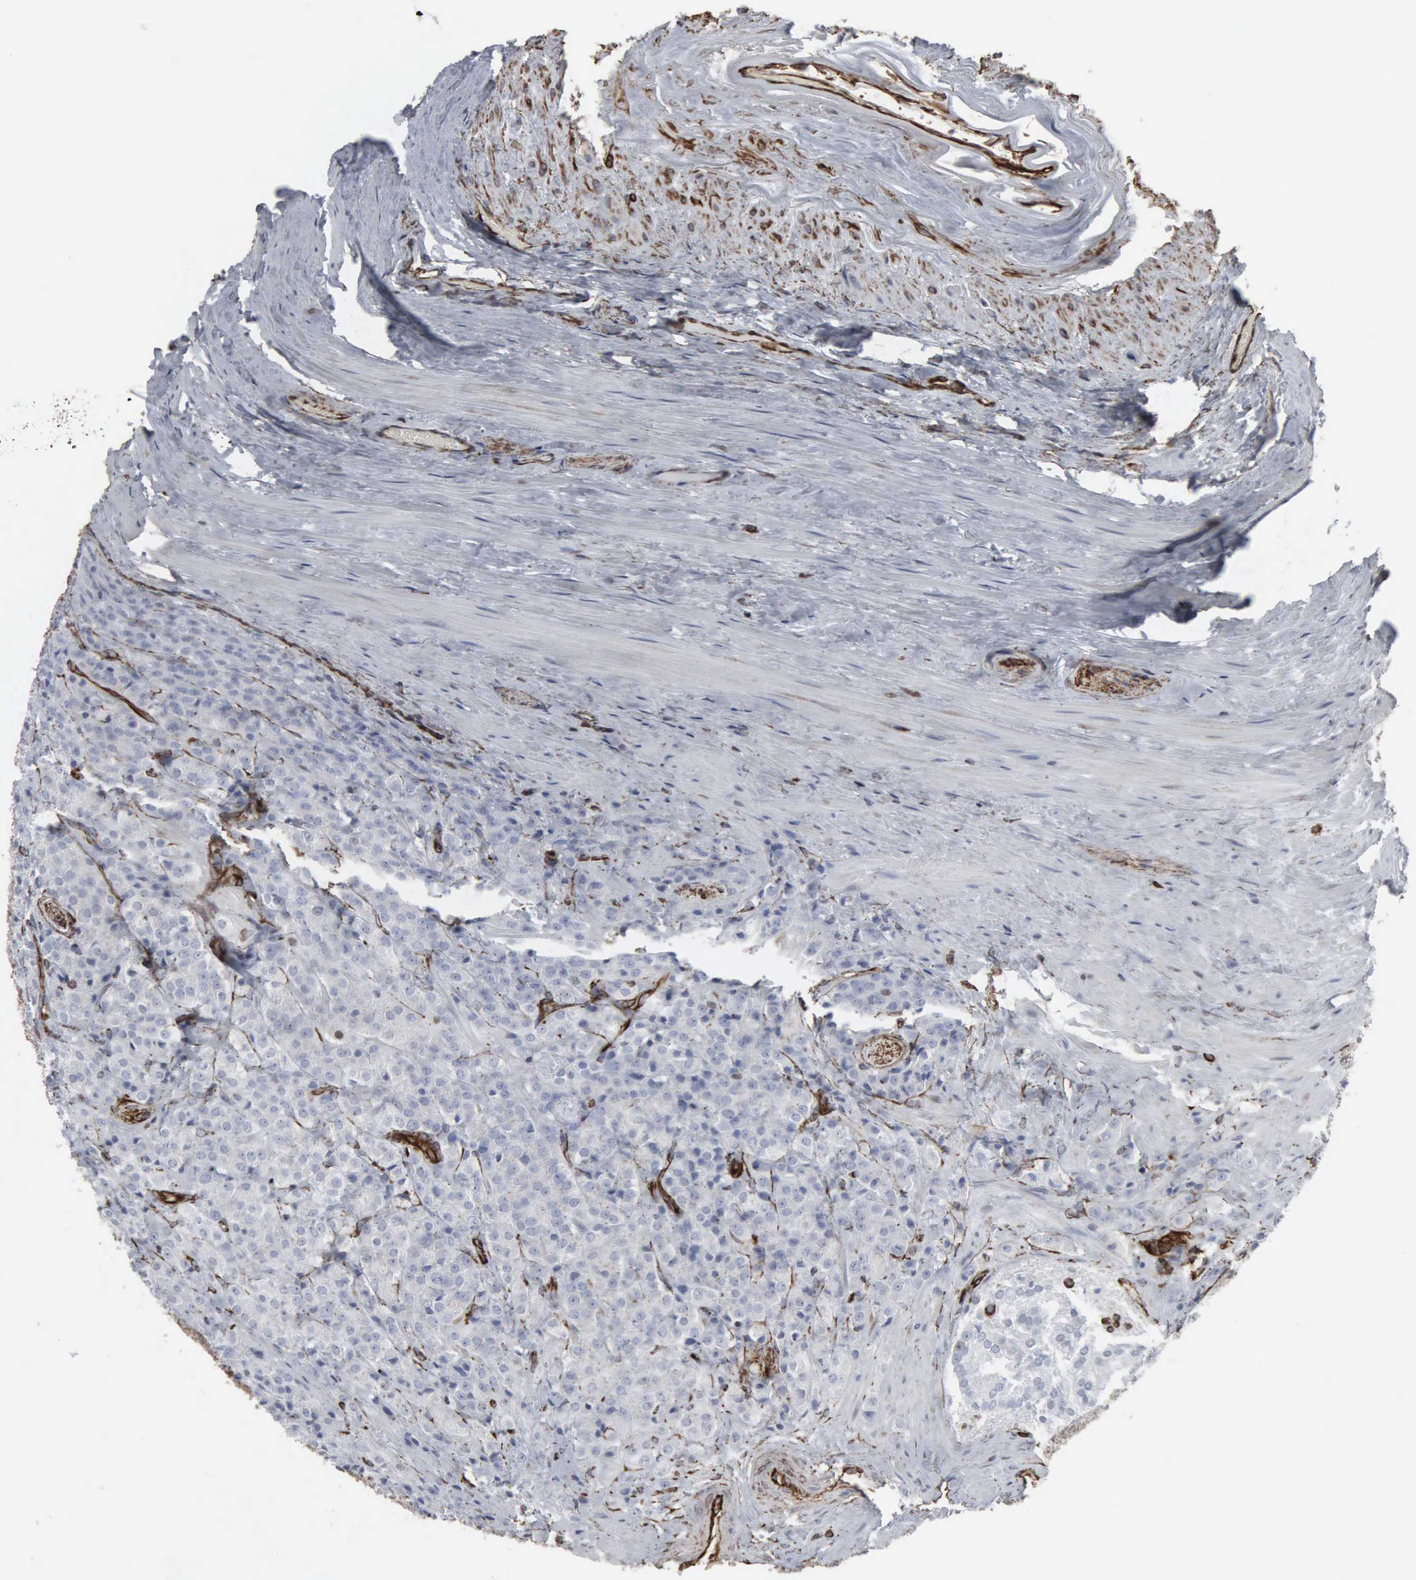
{"staining": {"intensity": "weak", "quantity": "<25%", "location": "nuclear"}, "tissue": "prostate cancer", "cell_type": "Tumor cells", "image_type": "cancer", "snomed": [{"axis": "morphology", "description": "Adenocarcinoma, Medium grade"}, {"axis": "topography", "description": "Prostate"}], "caption": "Immunohistochemistry (IHC) micrograph of neoplastic tissue: adenocarcinoma (medium-grade) (prostate) stained with DAB demonstrates no significant protein positivity in tumor cells. (DAB IHC visualized using brightfield microscopy, high magnification).", "gene": "CCNE1", "patient": {"sex": "male", "age": 70}}